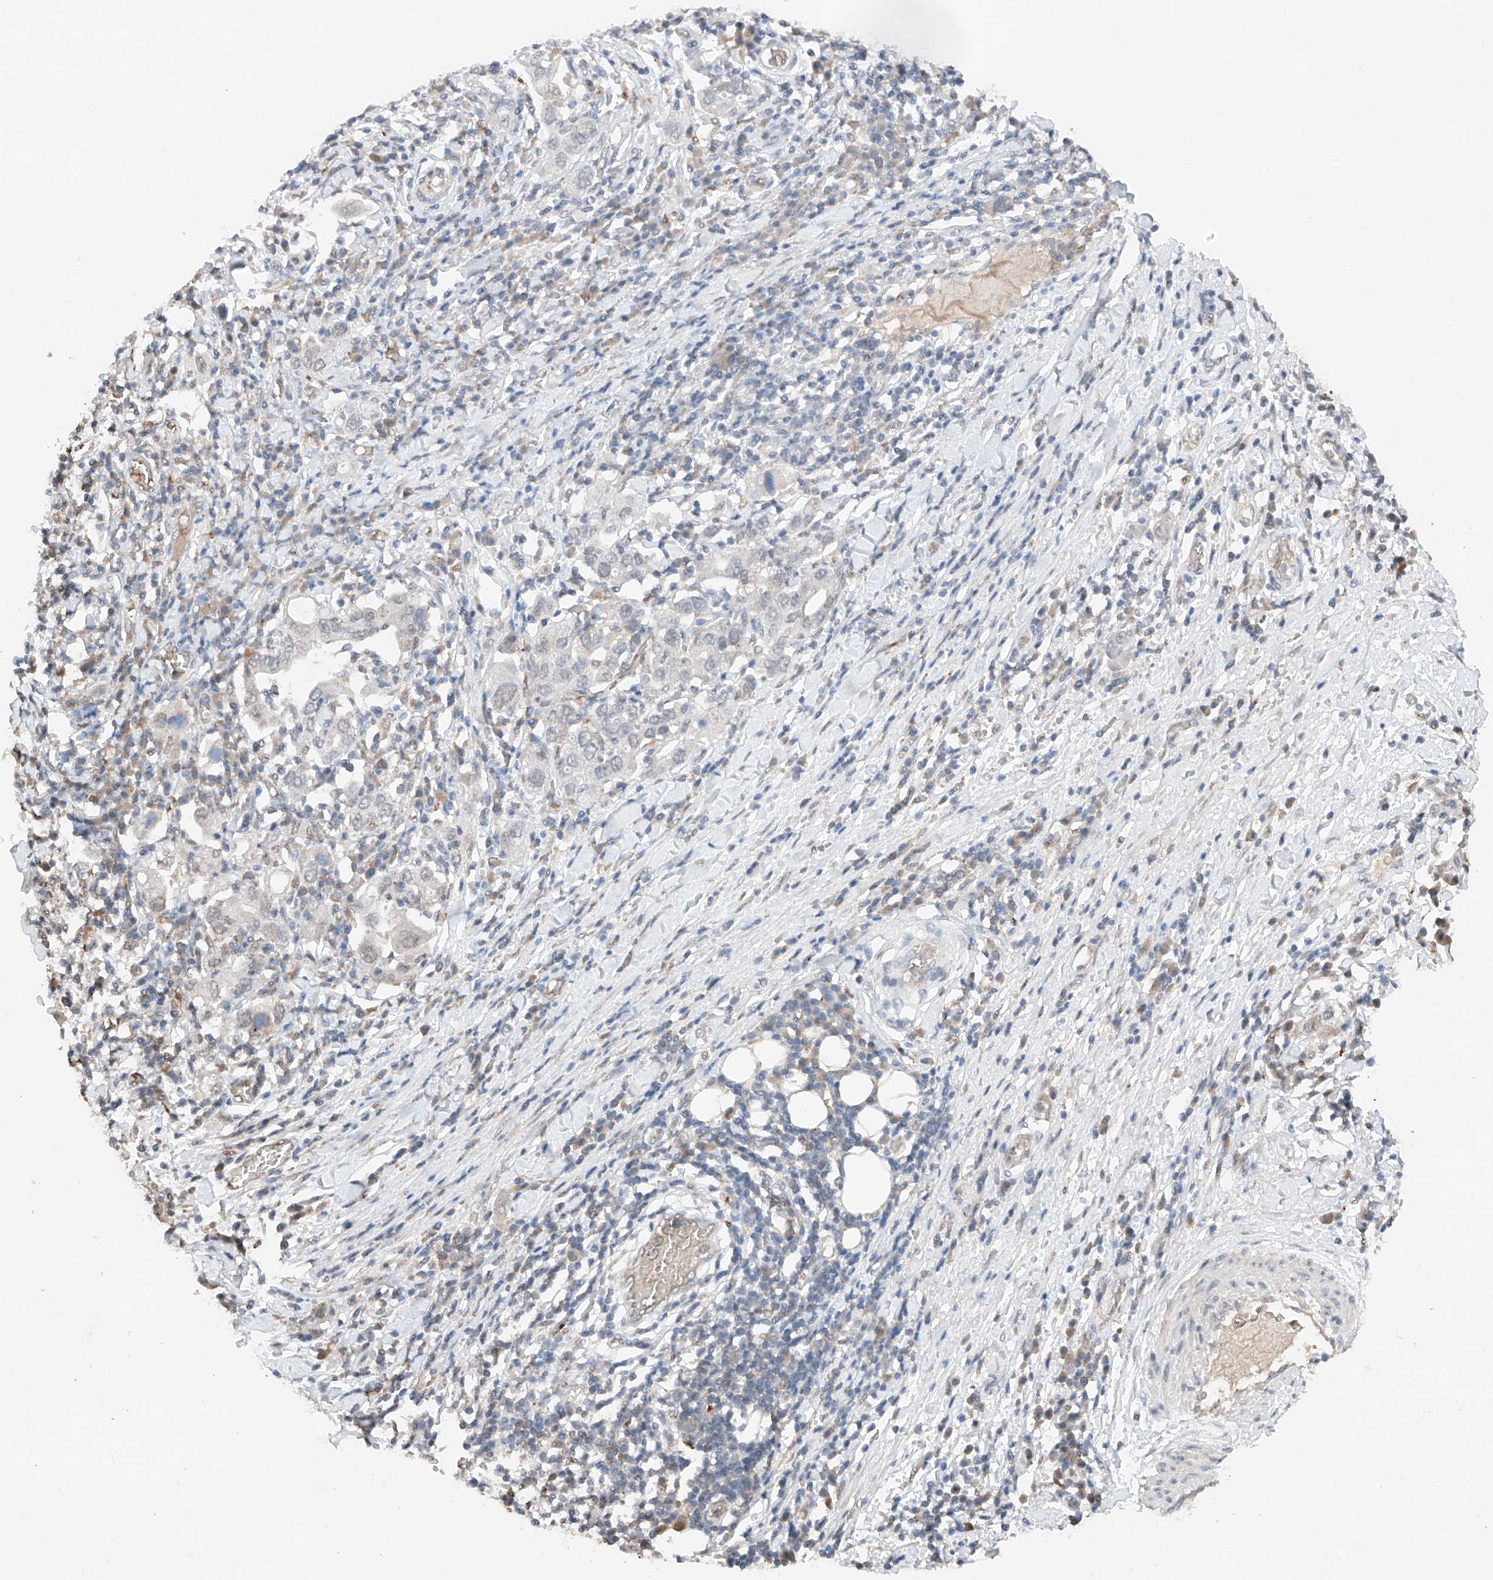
{"staining": {"intensity": "negative", "quantity": "none", "location": "none"}, "tissue": "stomach cancer", "cell_type": "Tumor cells", "image_type": "cancer", "snomed": [{"axis": "morphology", "description": "Adenocarcinoma, NOS"}, {"axis": "topography", "description": "Stomach, upper"}], "caption": "High magnification brightfield microscopy of stomach cancer stained with DAB (brown) and counterstained with hematoxylin (blue): tumor cells show no significant expression.", "gene": "TBX4", "patient": {"sex": "male", "age": 62}}